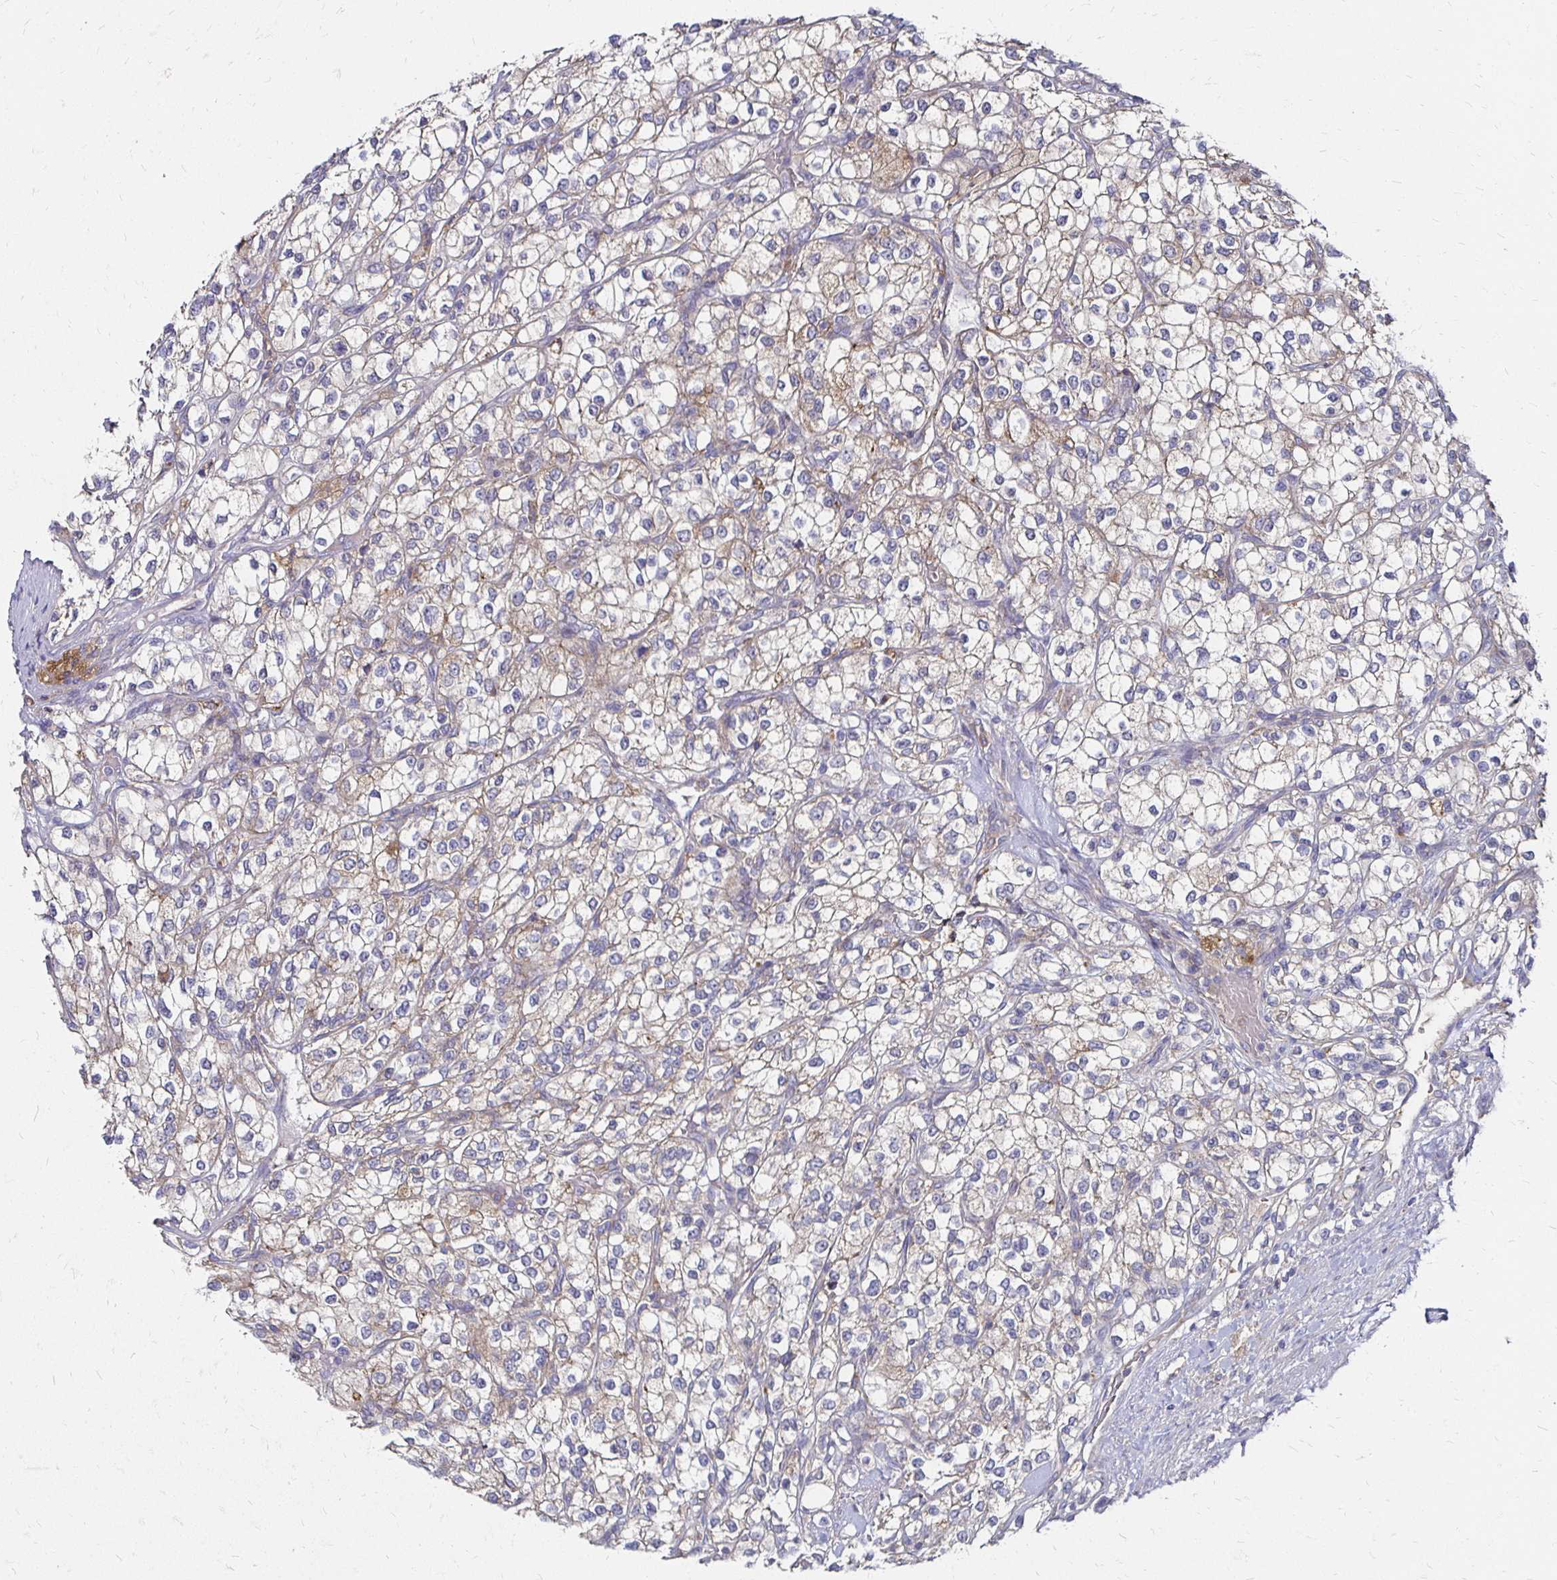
{"staining": {"intensity": "weak", "quantity": "<25%", "location": "cytoplasmic/membranous"}, "tissue": "renal cancer", "cell_type": "Tumor cells", "image_type": "cancer", "snomed": [{"axis": "morphology", "description": "Adenocarcinoma, NOS"}, {"axis": "topography", "description": "Kidney"}], "caption": "Immunohistochemical staining of adenocarcinoma (renal) exhibits no significant positivity in tumor cells.", "gene": "NCSTN", "patient": {"sex": "male", "age": 80}}